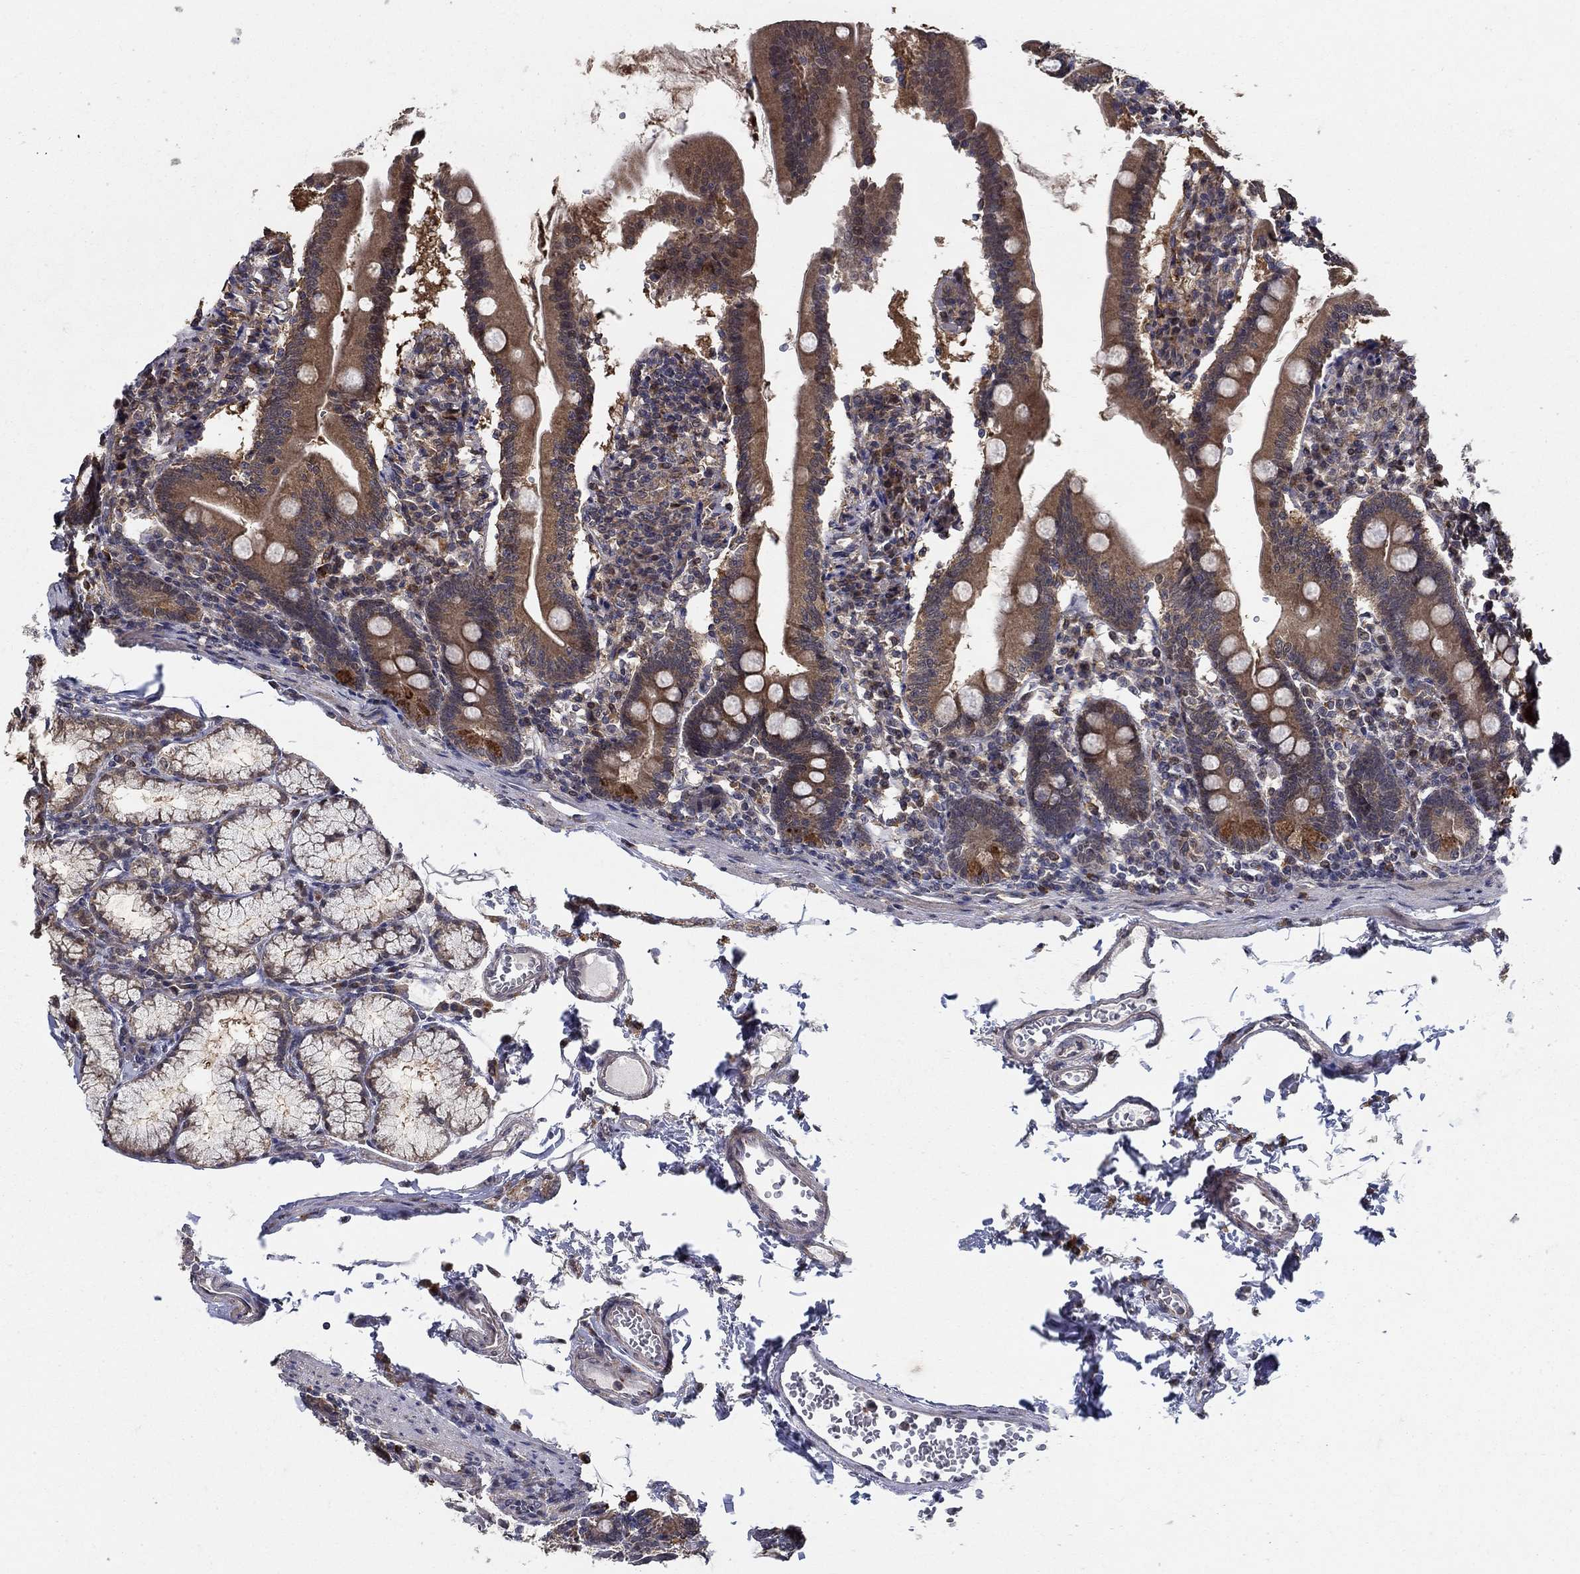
{"staining": {"intensity": "strong", "quantity": ">75%", "location": "cytoplasmic/membranous"}, "tissue": "duodenum", "cell_type": "Glandular cells", "image_type": "normal", "snomed": [{"axis": "morphology", "description": "Normal tissue, NOS"}, {"axis": "topography", "description": "Duodenum"}], "caption": "High-power microscopy captured an immunohistochemistry (IHC) micrograph of normal duodenum, revealing strong cytoplasmic/membranous staining in approximately >75% of glandular cells. The staining was performed using DAB (3,3'-diaminobenzidine), with brown indicating positive protein expression. Nuclei are stained blue with hematoxylin.", "gene": "ZNF594", "patient": {"sex": "female", "age": 67}}